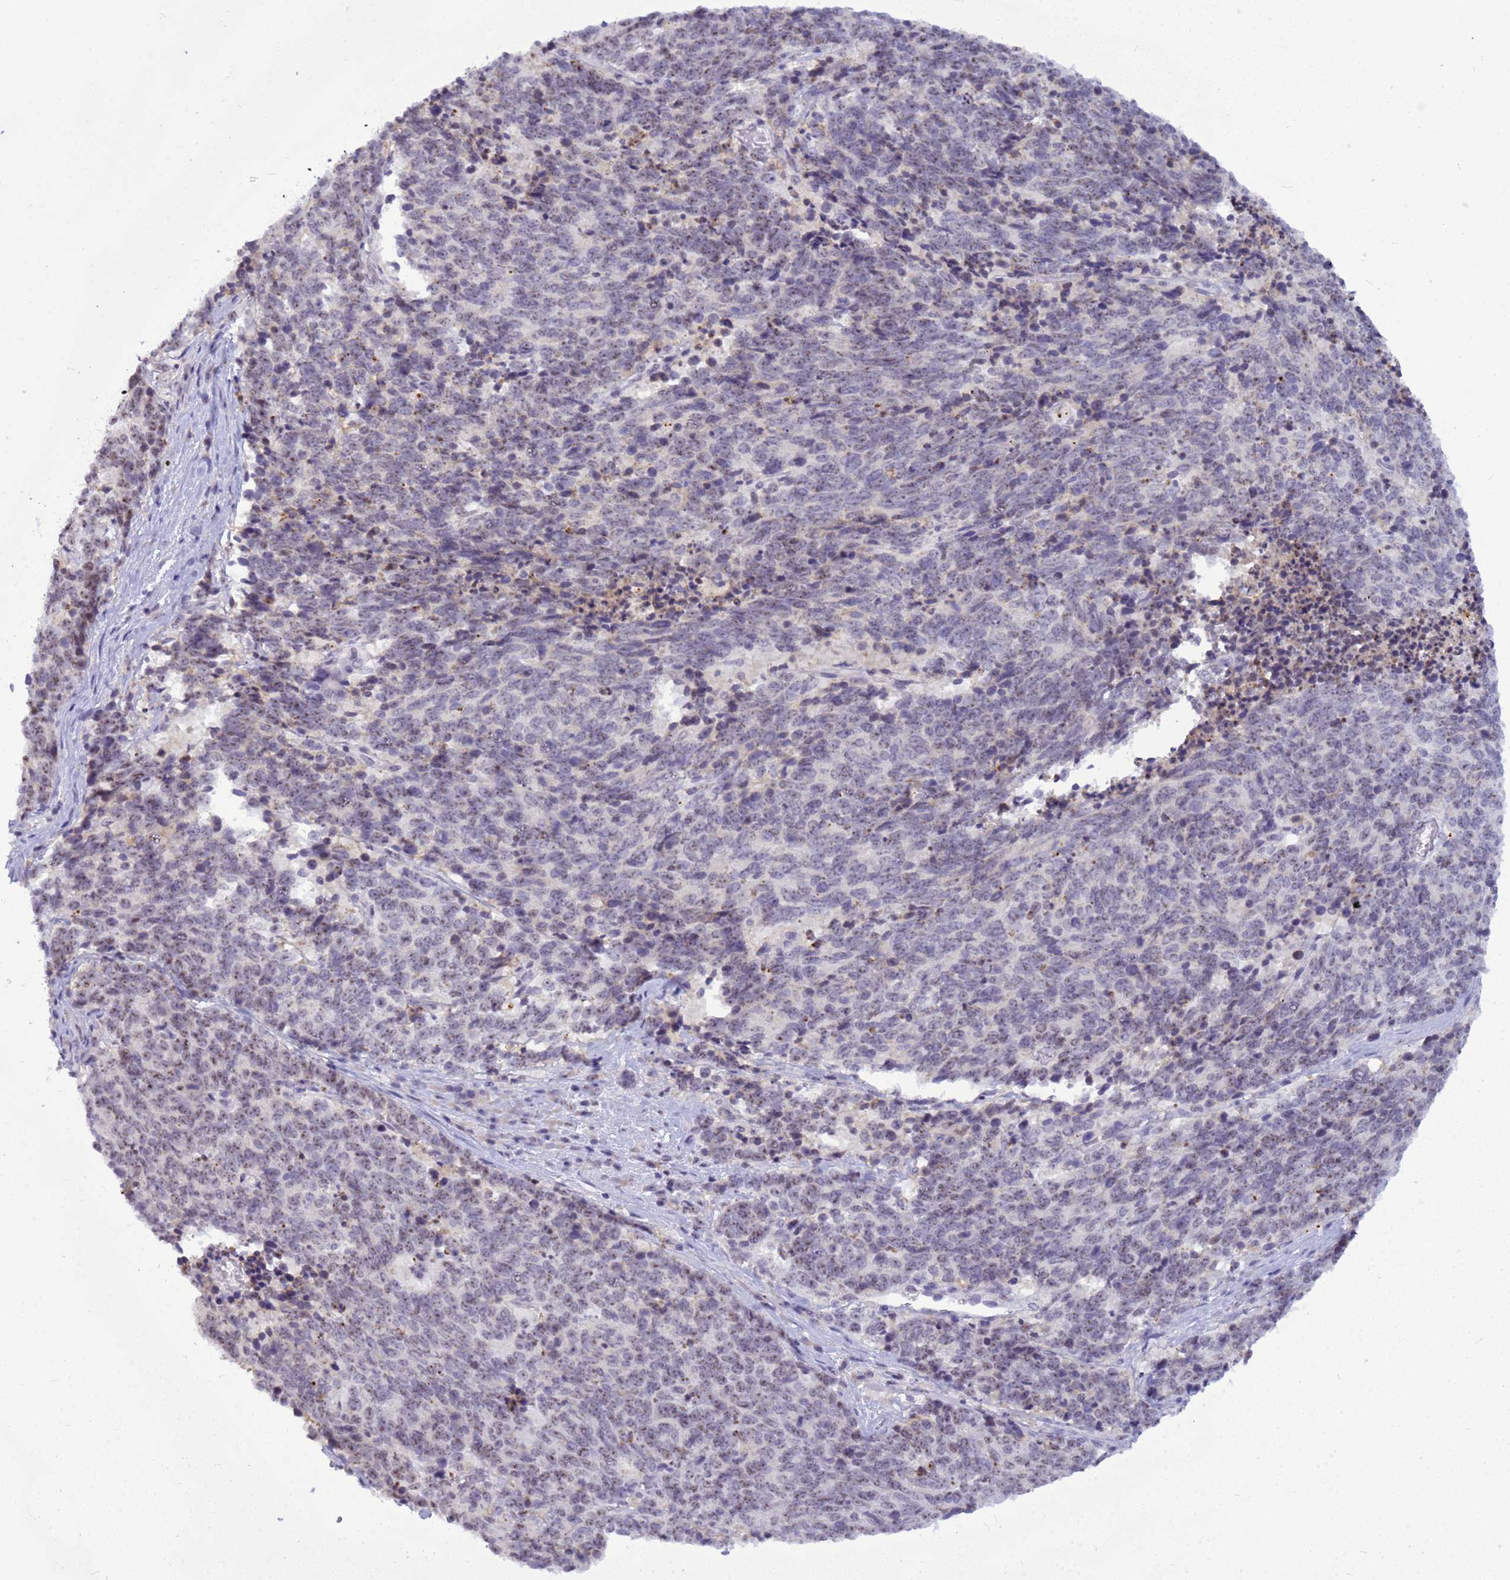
{"staining": {"intensity": "weak", "quantity": ">75%", "location": "nuclear"}, "tissue": "cervical cancer", "cell_type": "Tumor cells", "image_type": "cancer", "snomed": [{"axis": "morphology", "description": "Squamous cell carcinoma, NOS"}, {"axis": "topography", "description": "Cervix"}], "caption": "Immunohistochemistry (IHC) of cervical squamous cell carcinoma exhibits low levels of weak nuclear positivity in about >75% of tumor cells. Ihc stains the protein in brown and the nuclei are stained blue.", "gene": "DMRTC2", "patient": {"sex": "female", "age": 29}}